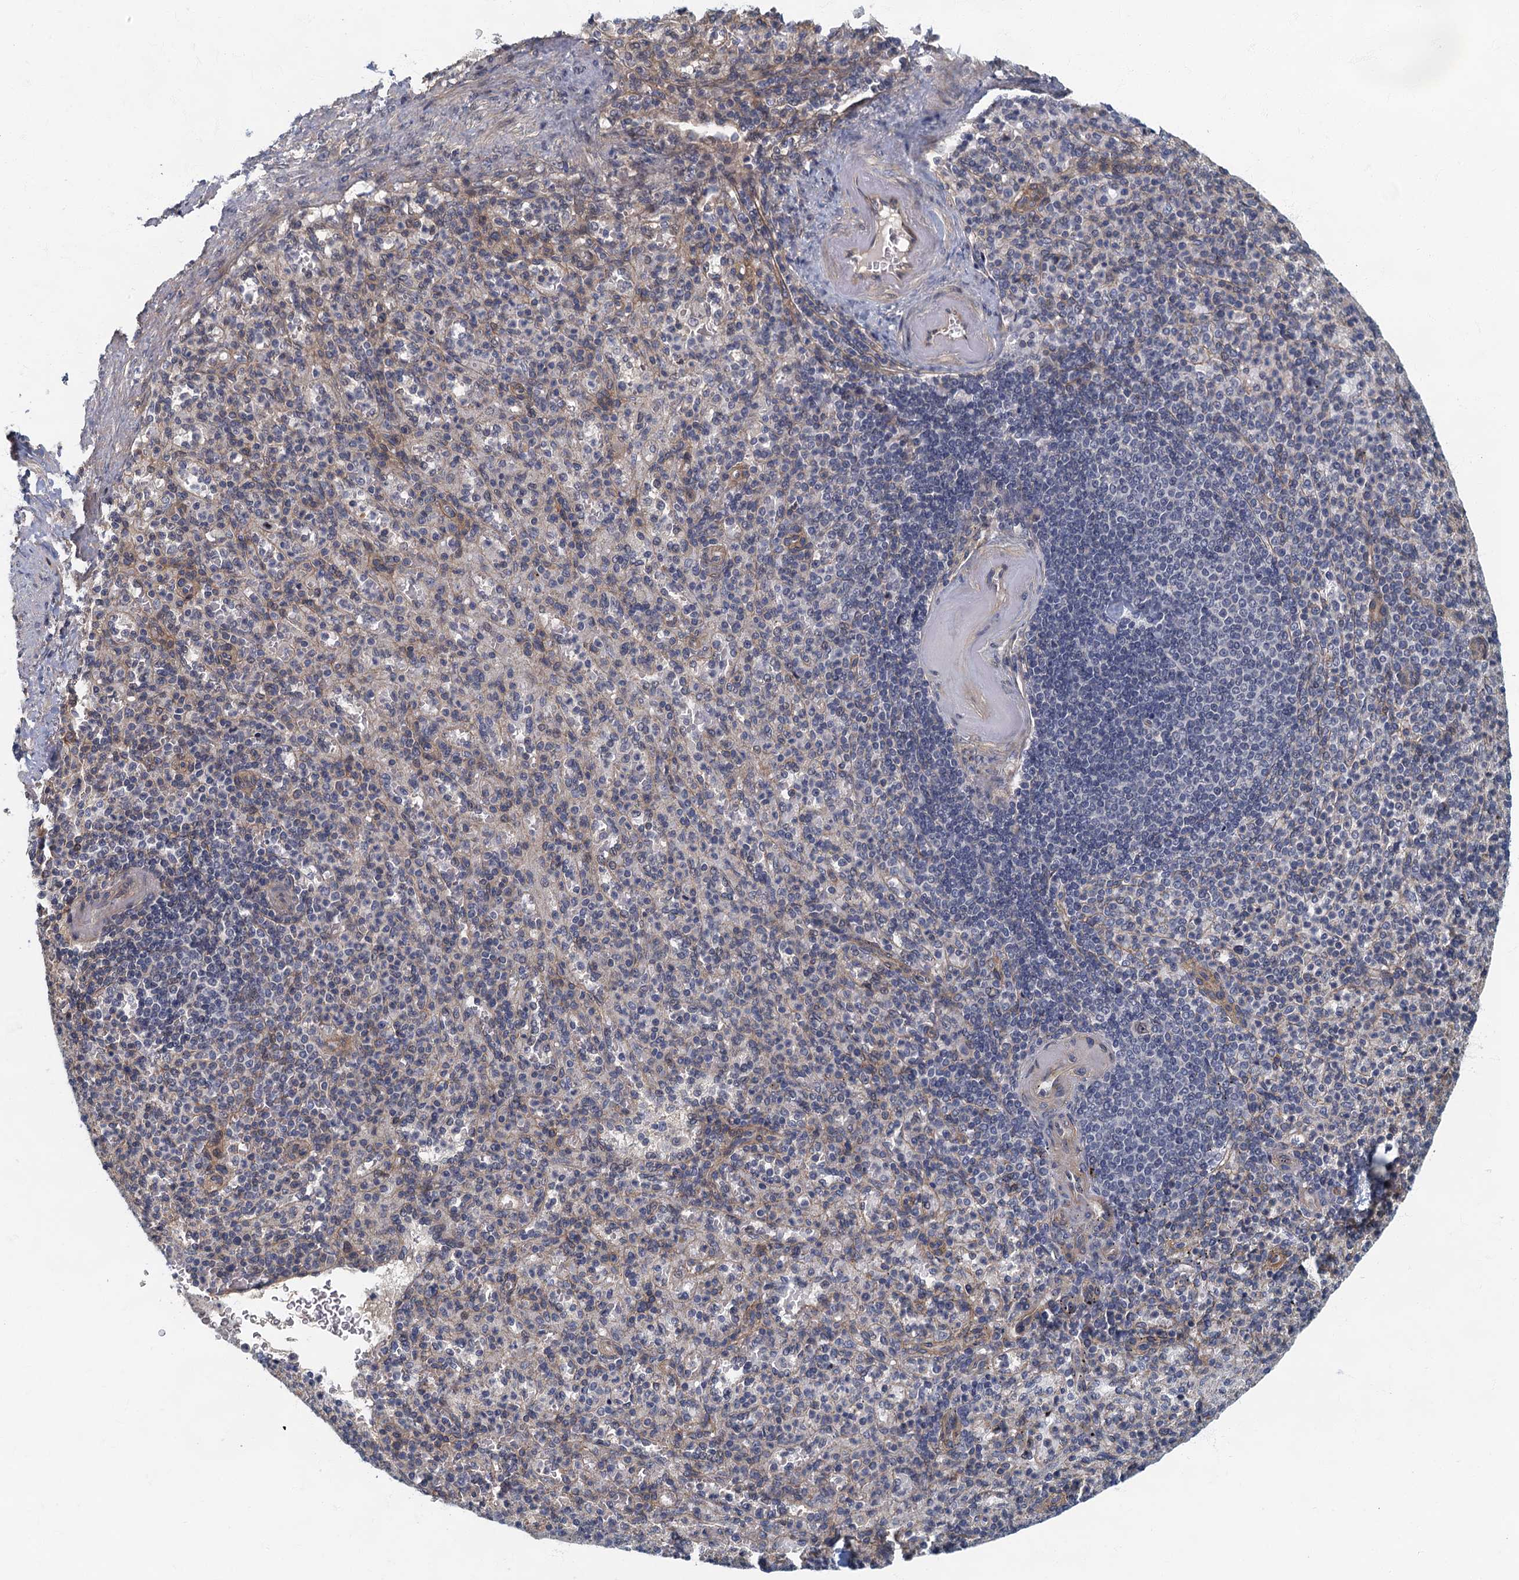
{"staining": {"intensity": "weak", "quantity": "<25%", "location": "cytoplasmic/membranous"}, "tissue": "spleen", "cell_type": "Cells in red pulp", "image_type": "normal", "snomed": [{"axis": "morphology", "description": "Normal tissue, NOS"}, {"axis": "topography", "description": "Spleen"}], "caption": "Image shows no protein expression in cells in red pulp of benign spleen. The staining is performed using DAB (3,3'-diaminobenzidine) brown chromogen with nuclei counter-stained in using hematoxylin.", "gene": "CKAP2L", "patient": {"sex": "female", "age": 74}}